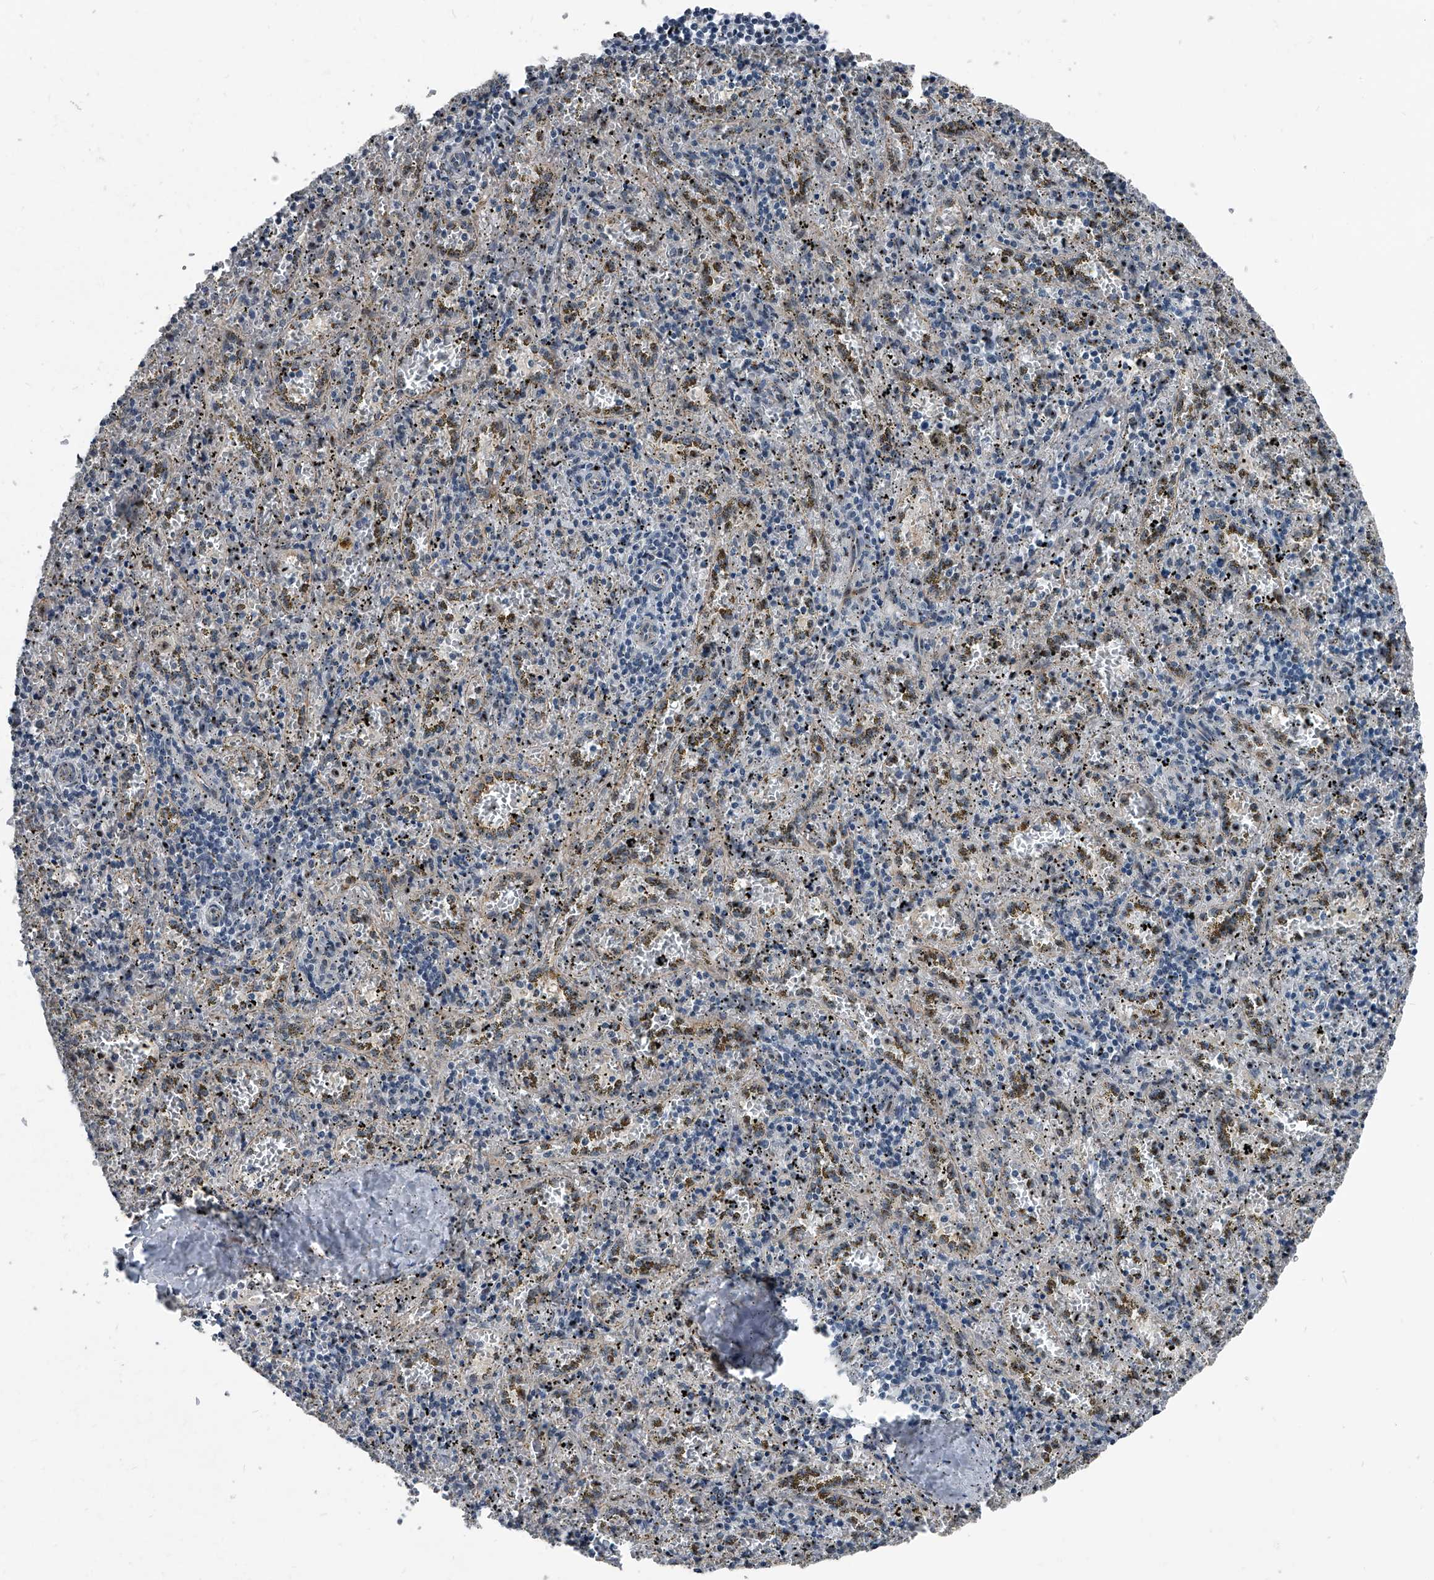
{"staining": {"intensity": "negative", "quantity": "none", "location": "none"}, "tissue": "spleen", "cell_type": "Cells in red pulp", "image_type": "normal", "snomed": [{"axis": "morphology", "description": "Normal tissue, NOS"}, {"axis": "topography", "description": "Spleen"}], "caption": "High power microscopy histopathology image of an immunohistochemistry image of unremarkable spleen, revealing no significant positivity in cells in red pulp.", "gene": "MEN1", "patient": {"sex": "male", "age": 11}}